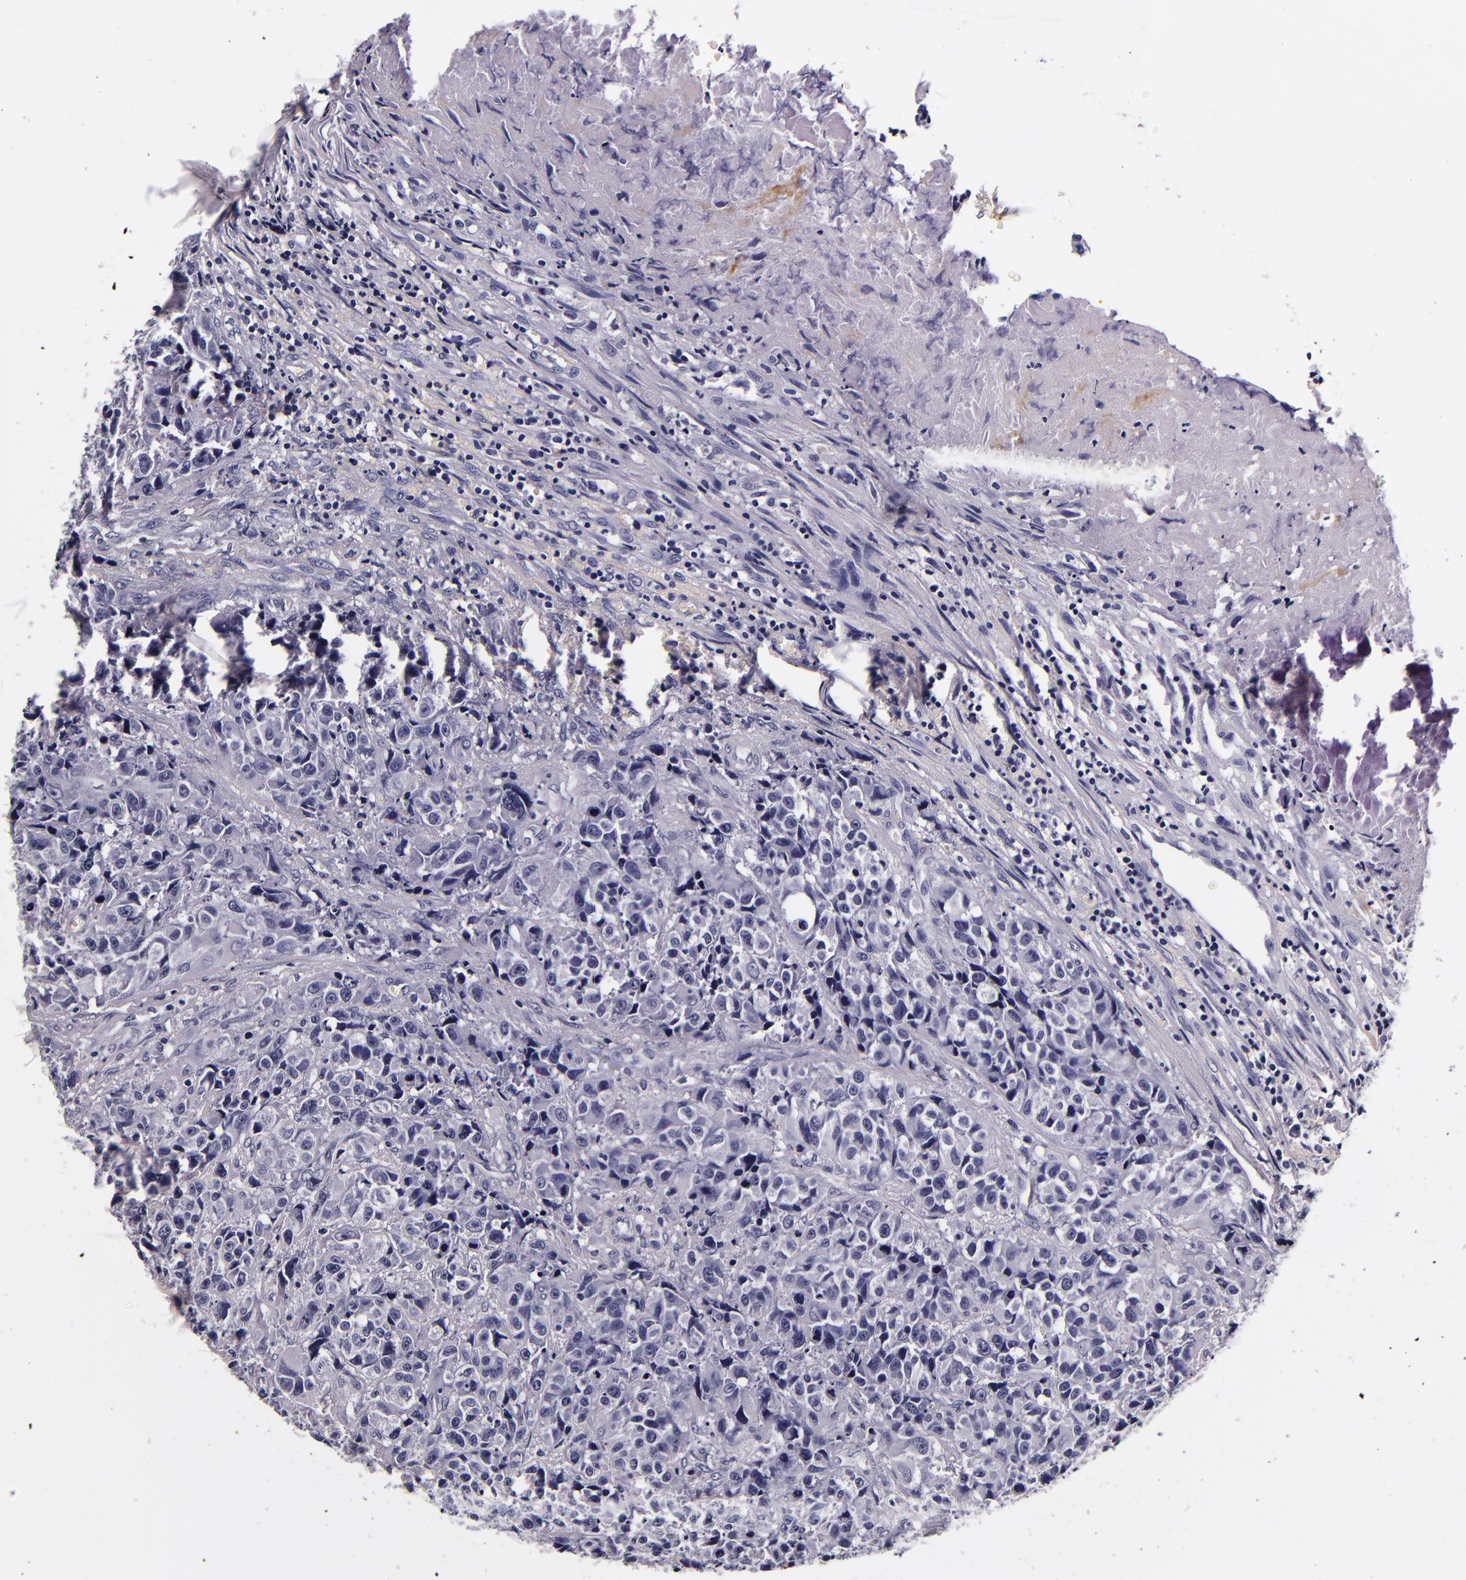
{"staining": {"intensity": "negative", "quantity": "none", "location": "none"}, "tissue": "urothelial cancer", "cell_type": "Tumor cells", "image_type": "cancer", "snomed": [{"axis": "morphology", "description": "Urothelial carcinoma, High grade"}, {"axis": "topography", "description": "Urinary bladder"}], "caption": "The image reveals no staining of tumor cells in high-grade urothelial carcinoma.", "gene": "FBN1", "patient": {"sex": "female", "age": 81}}